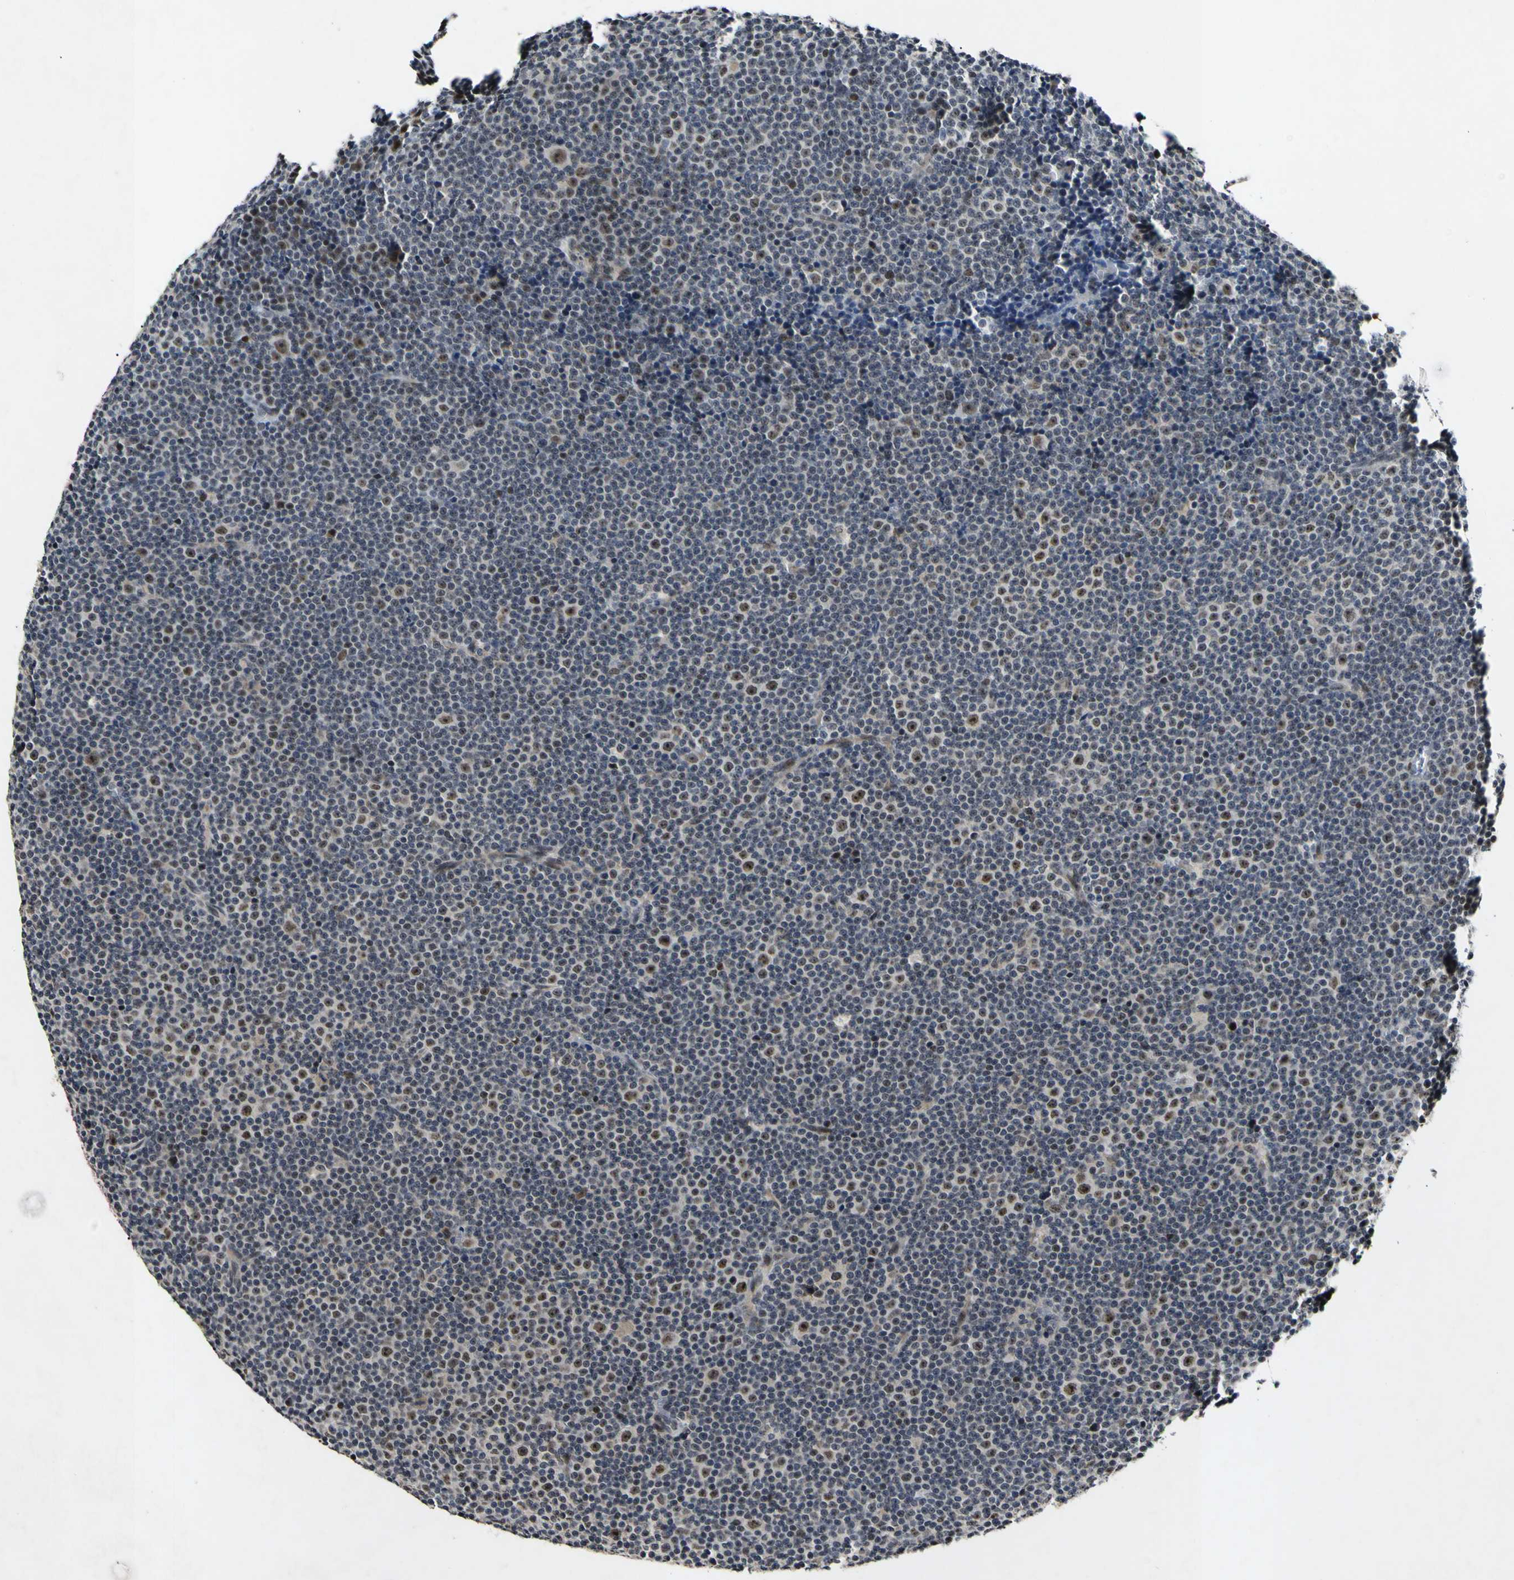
{"staining": {"intensity": "moderate", "quantity": "<25%", "location": "cytoplasmic/membranous,nuclear"}, "tissue": "lymphoma", "cell_type": "Tumor cells", "image_type": "cancer", "snomed": [{"axis": "morphology", "description": "Malignant lymphoma, non-Hodgkin's type, Low grade"}, {"axis": "topography", "description": "Lymph node"}], "caption": "Lymphoma tissue shows moderate cytoplasmic/membranous and nuclear expression in approximately <25% of tumor cells, visualized by immunohistochemistry.", "gene": "POLR2F", "patient": {"sex": "female", "age": 67}}